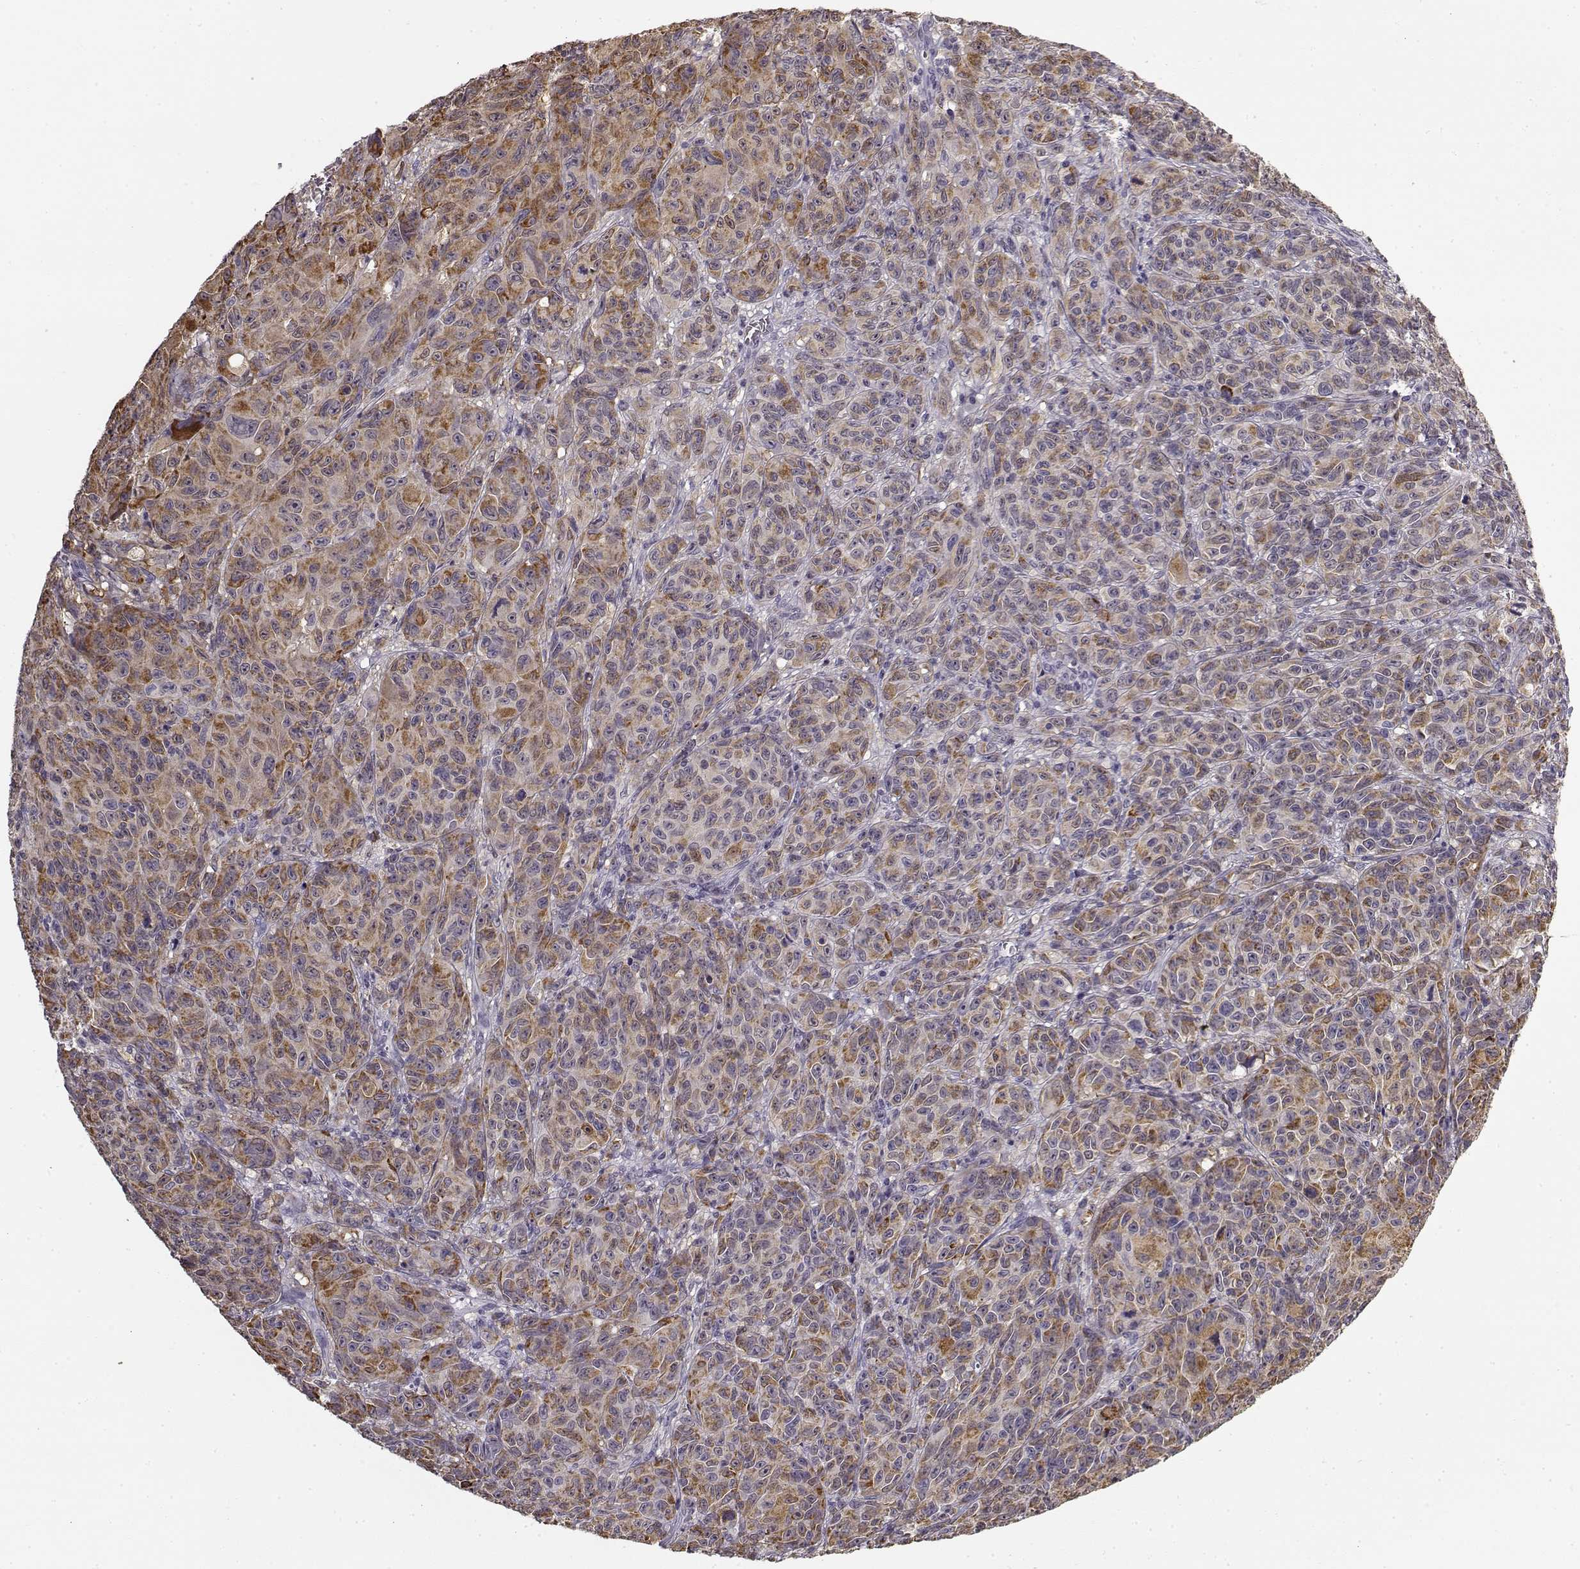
{"staining": {"intensity": "moderate", "quantity": "25%-75%", "location": "cytoplasmic/membranous"}, "tissue": "melanoma", "cell_type": "Tumor cells", "image_type": "cancer", "snomed": [{"axis": "morphology", "description": "Malignant melanoma, NOS"}, {"axis": "topography", "description": "Vulva, labia, clitoris and Bartholin´s gland, NO"}], "caption": "About 25%-75% of tumor cells in malignant melanoma show moderate cytoplasmic/membranous protein expression as visualized by brown immunohistochemical staining.", "gene": "SNCA", "patient": {"sex": "female", "age": 75}}